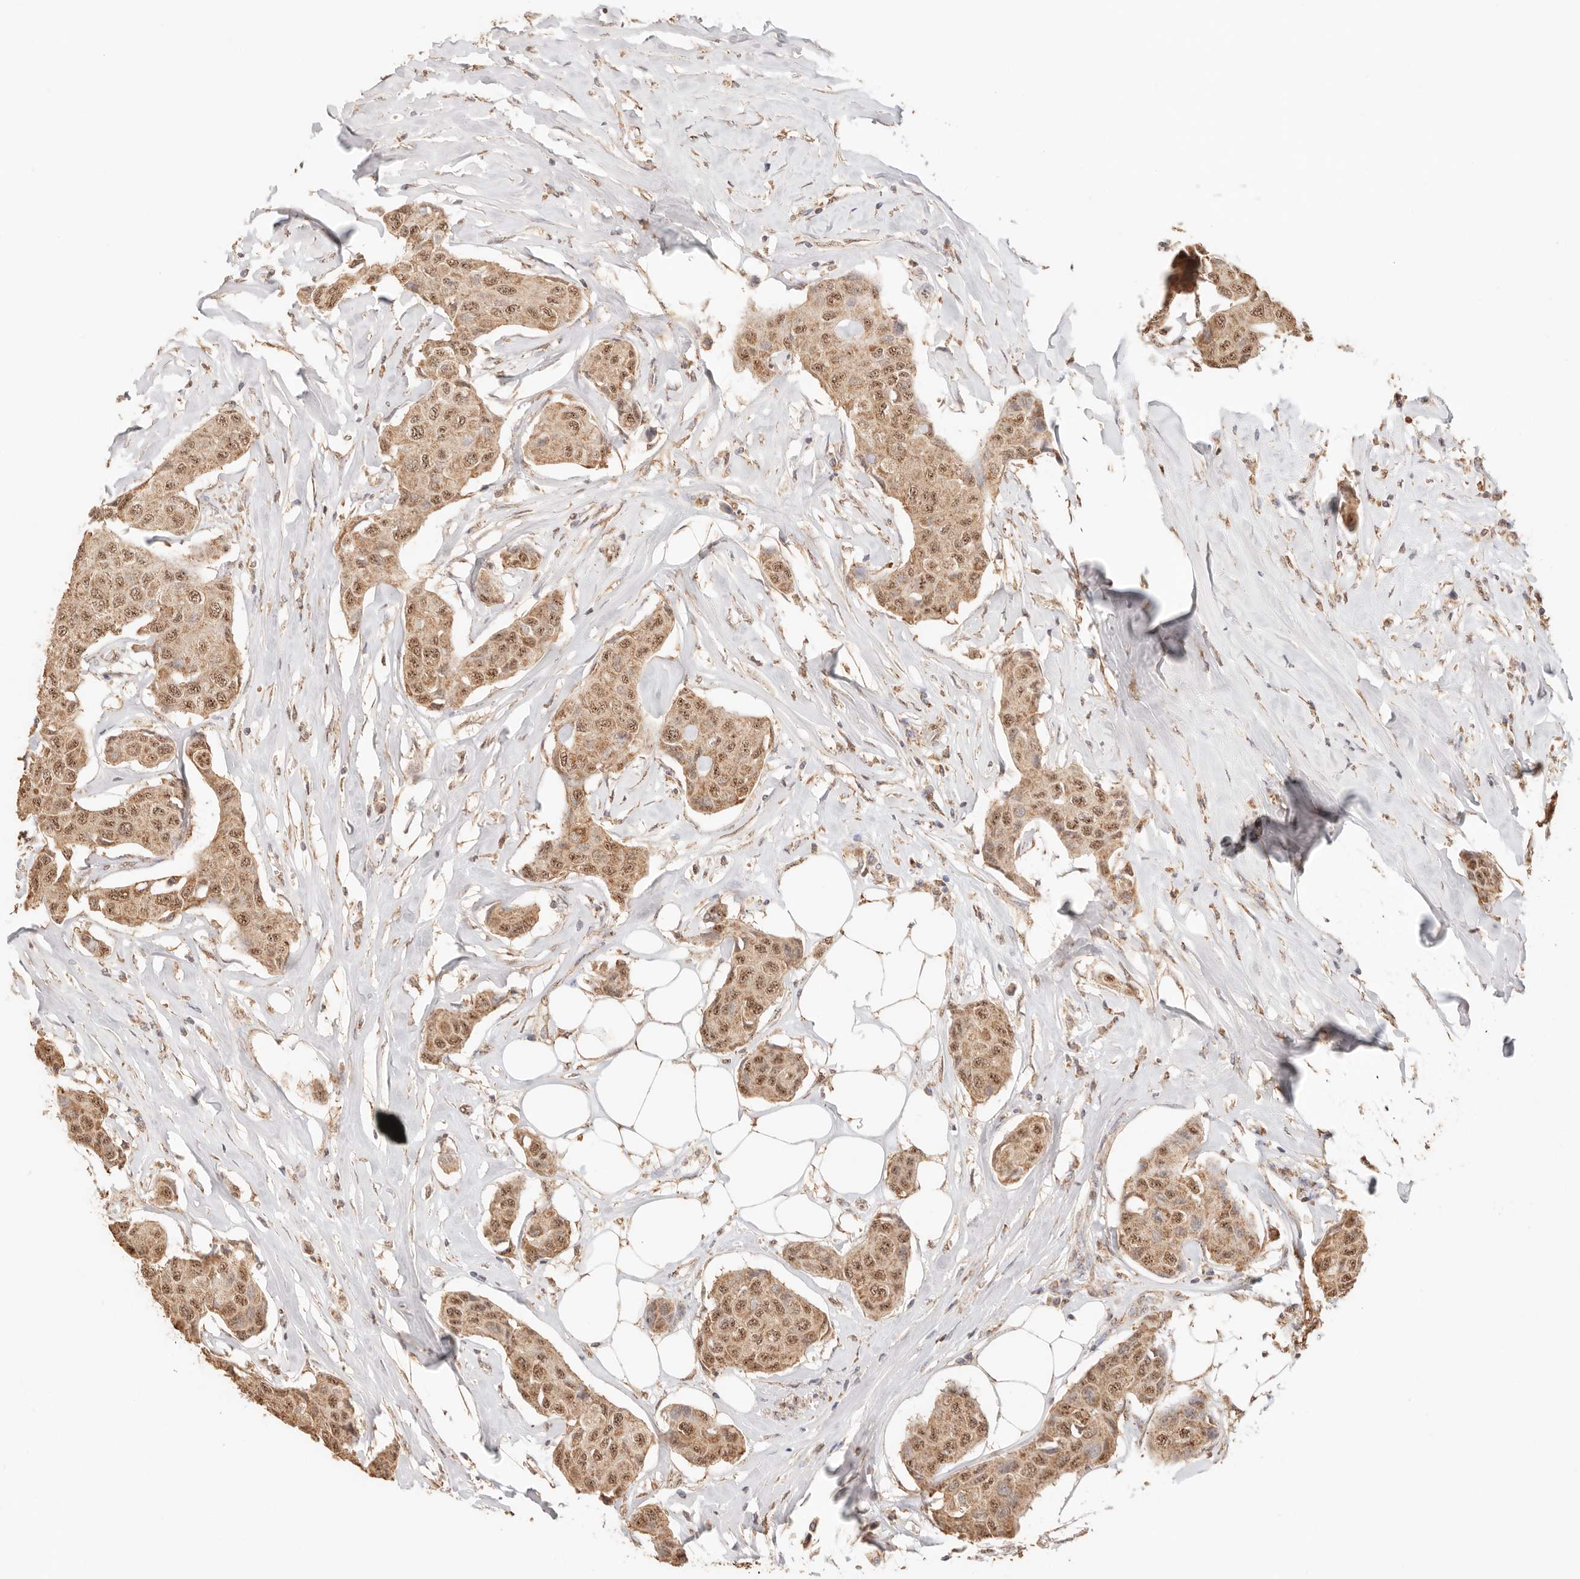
{"staining": {"intensity": "moderate", "quantity": ">75%", "location": "cytoplasmic/membranous,nuclear"}, "tissue": "breast cancer", "cell_type": "Tumor cells", "image_type": "cancer", "snomed": [{"axis": "morphology", "description": "Duct carcinoma"}, {"axis": "topography", "description": "Breast"}], "caption": "The image displays immunohistochemical staining of breast cancer (infiltrating ductal carcinoma). There is moderate cytoplasmic/membranous and nuclear positivity is identified in approximately >75% of tumor cells.", "gene": "IL1R2", "patient": {"sex": "female", "age": 80}}